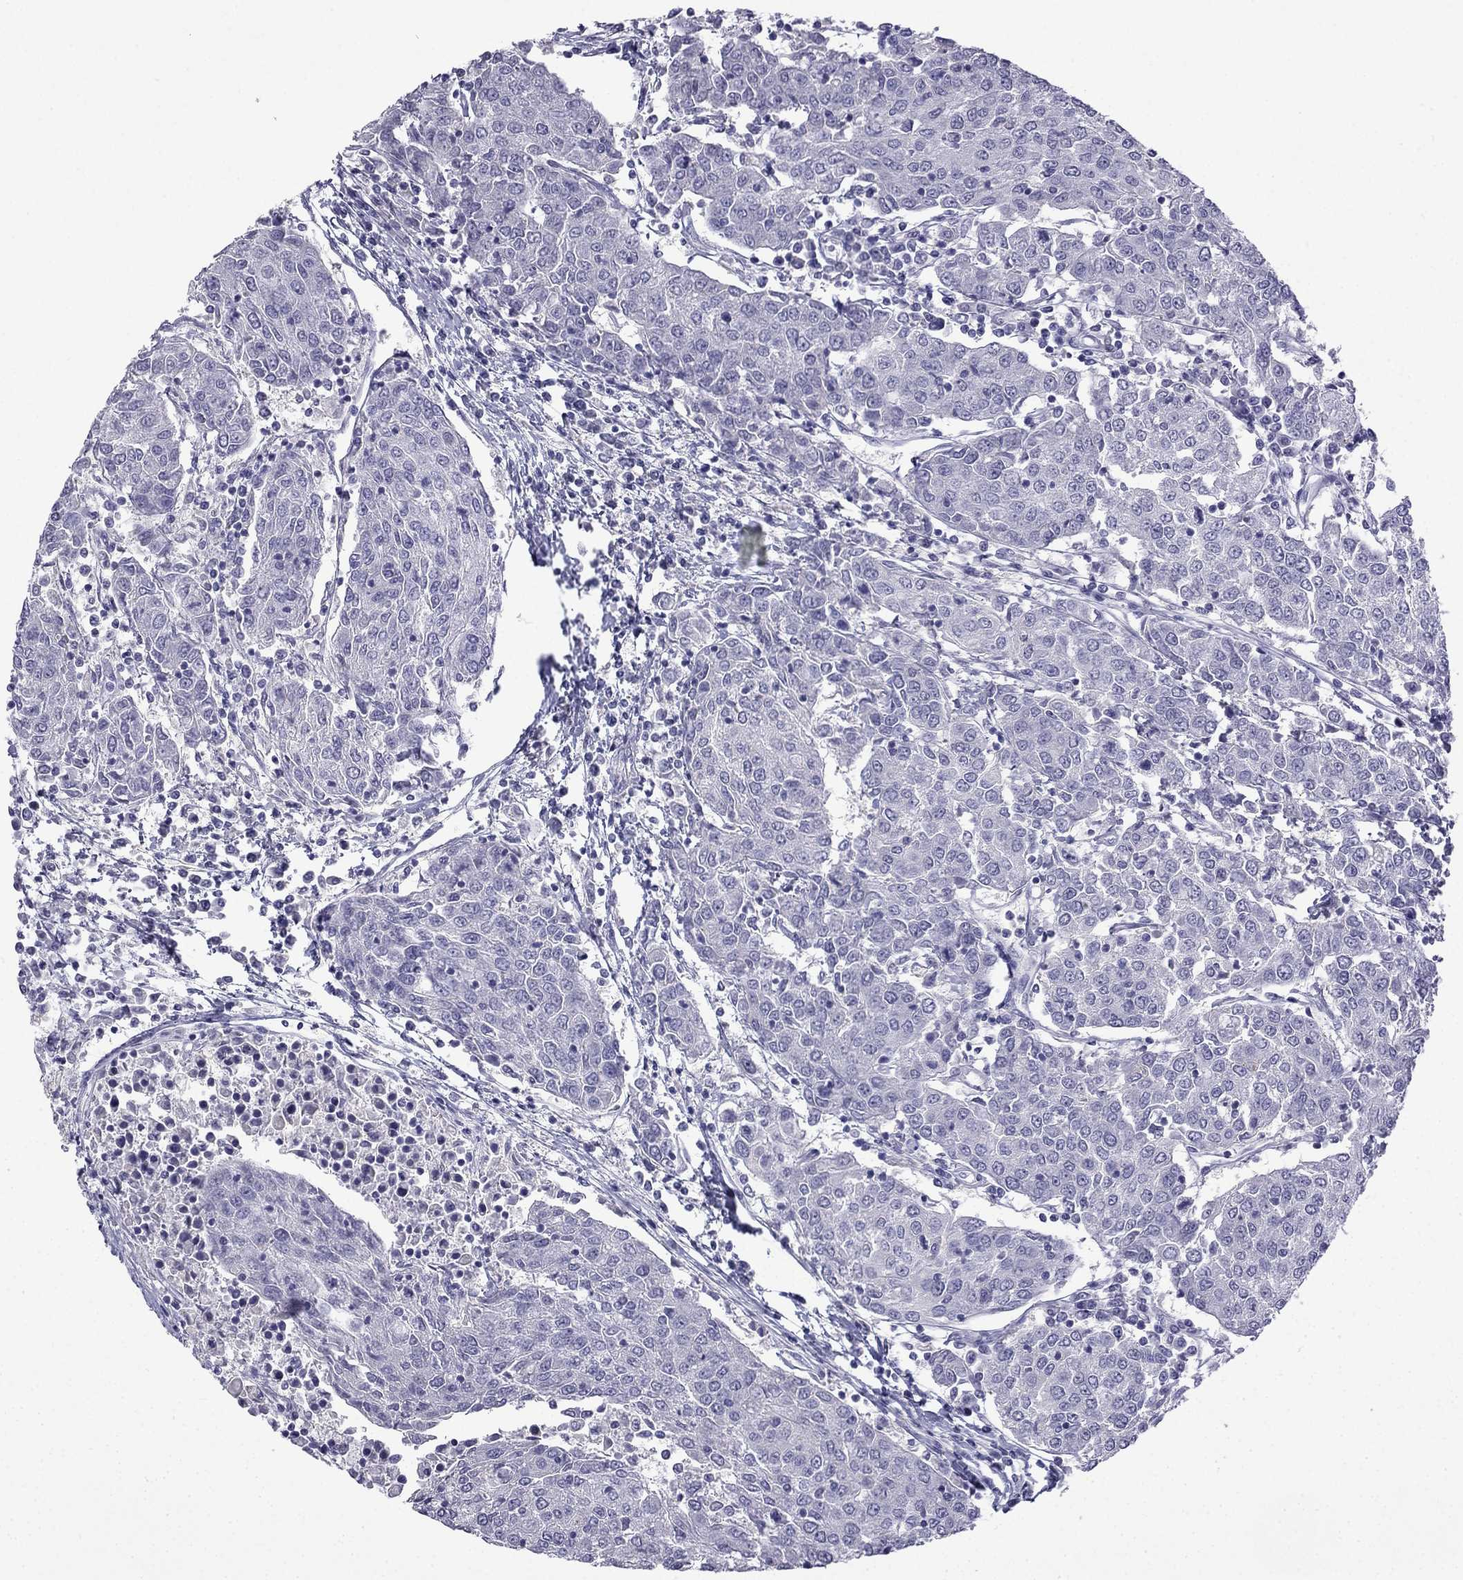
{"staining": {"intensity": "negative", "quantity": "none", "location": "none"}, "tissue": "urothelial cancer", "cell_type": "Tumor cells", "image_type": "cancer", "snomed": [{"axis": "morphology", "description": "Urothelial carcinoma, High grade"}, {"axis": "topography", "description": "Urinary bladder"}], "caption": "This photomicrograph is of high-grade urothelial carcinoma stained with immunohistochemistry (IHC) to label a protein in brown with the nuclei are counter-stained blue. There is no positivity in tumor cells. (DAB immunohistochemistry (IHC), high magnification).", "gene": "CFAP70", "patient": {"sex": "female", "age": 85}}